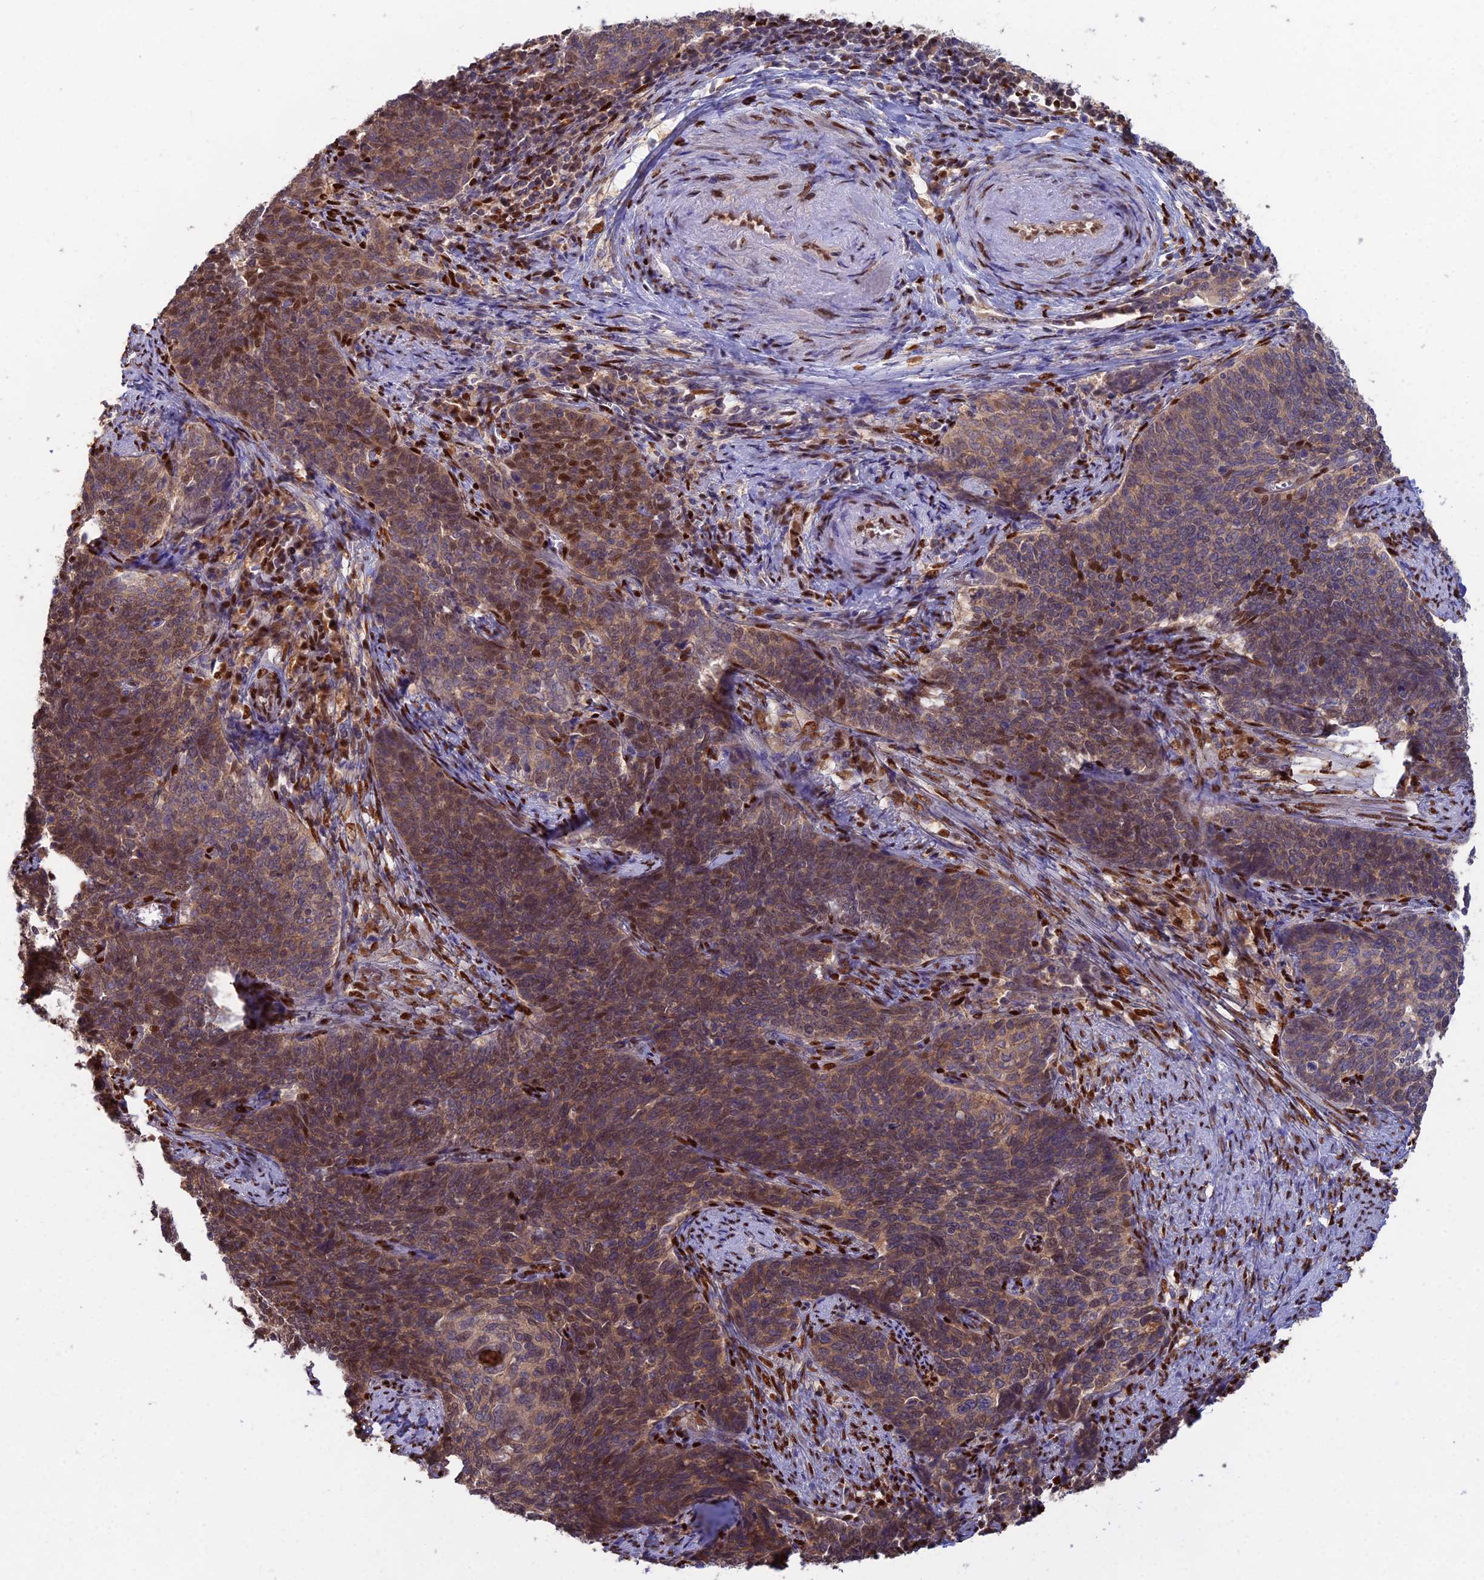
{"staining": {"intensity": "moderate", "quantity": ">75%", "location": "cytoplasmic/membranous,nuclear"}, "tissue": "cervical cancer", "cell_type": "Tumor cells", "image_type": "cancer", "snomed": [{"axis": "morphology", "description": "Squamous cell carcinoma, NOS"}, {"axis": "topography", "description": "Cervix"}], "caption": "Tumor cells demonstrate medium levels of moderate cytoplasmic/membranous and nuclear expression in approximately >75% of cells in human cervical squamous cell carcinoma.", "gene": "DNPEP", "patient": {"sex": "female", "age": 39}}